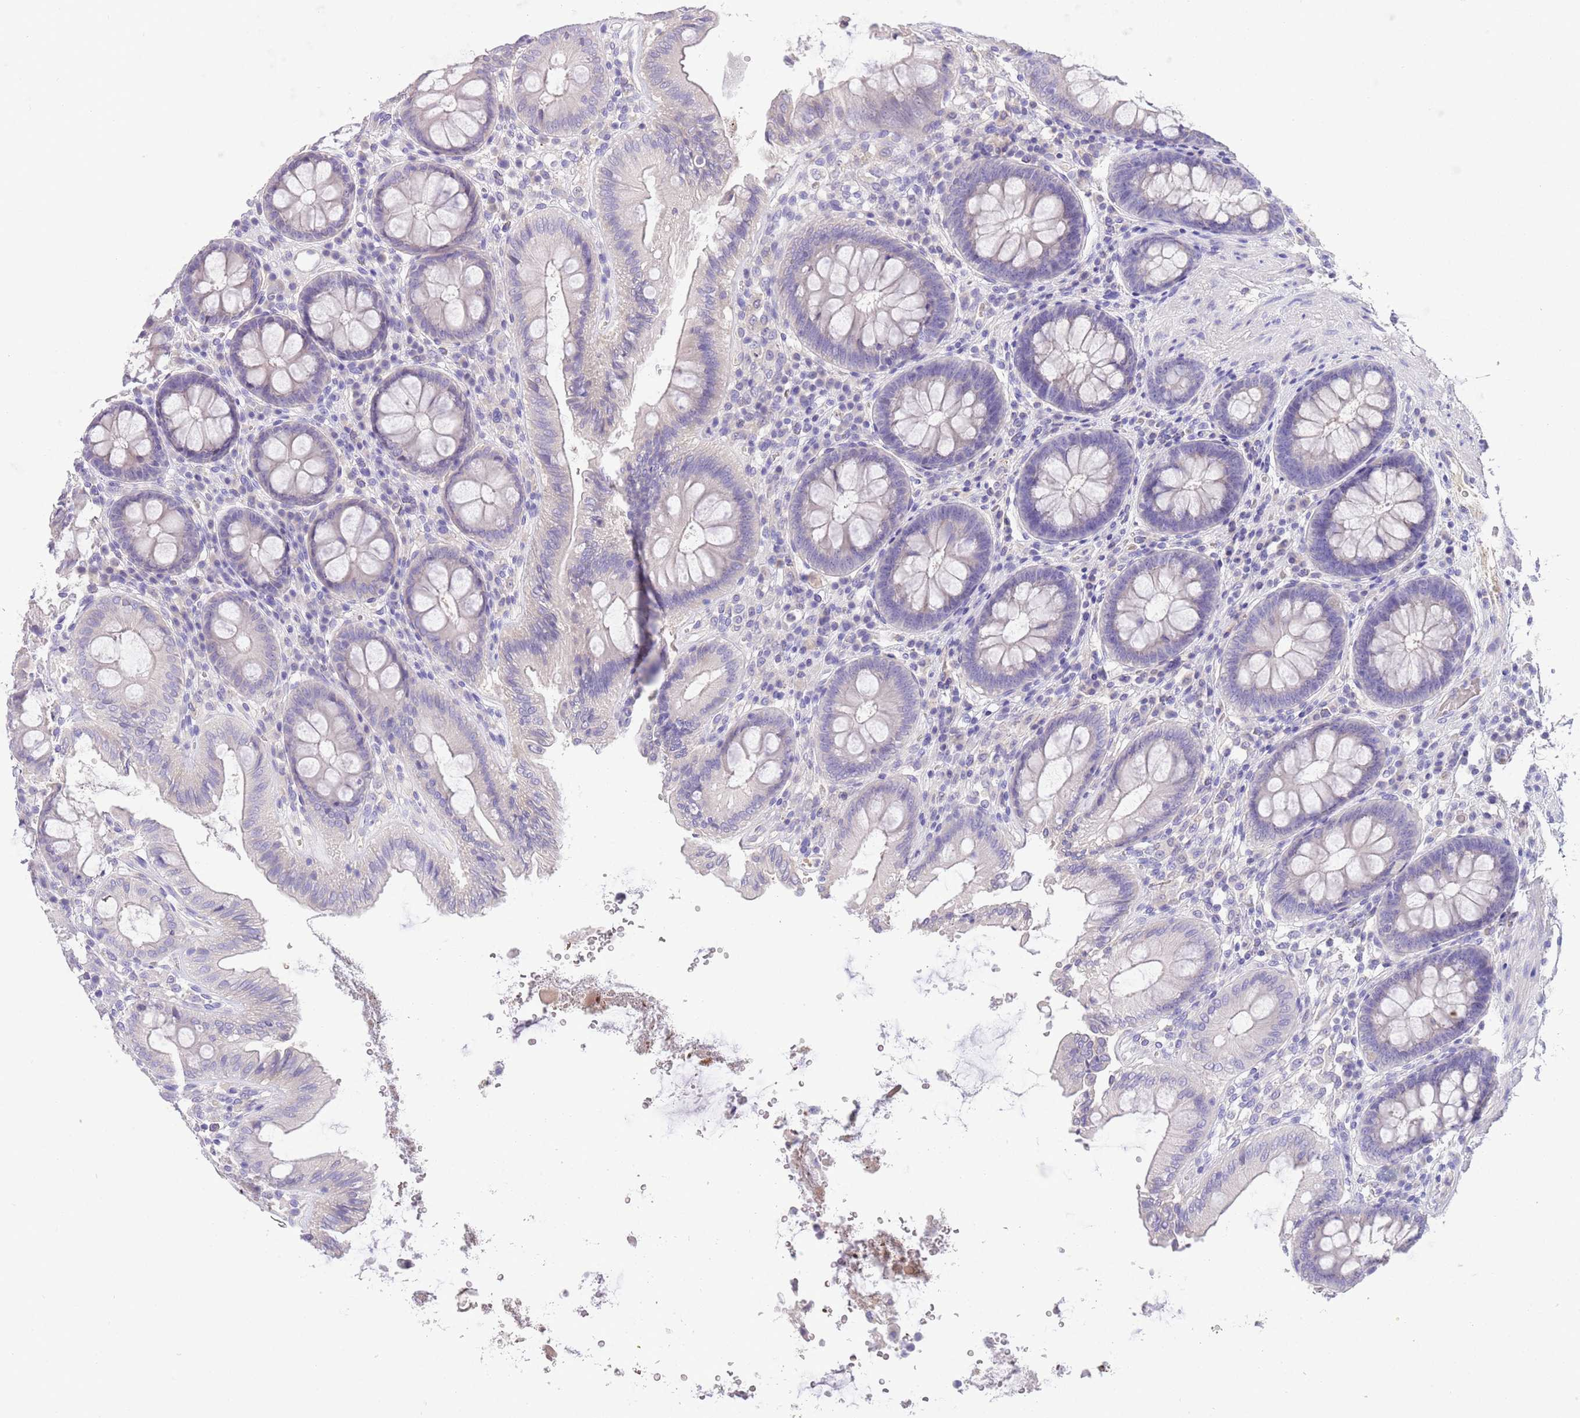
{"staining": {"intensity": "negative", "quantity": "none", "location": "none"}, "tissue": "colon", "cell_type": "Endothelial cells", "image_type": "normal", "snomed": [{"axis": "morphology", "description": "Normal tissue, NOS"}, {"axis": "topography", "description": "Colon"}], "caption": "High magnification brightfield microscopy of unremarkable colon stained with DAB (3,3'-diaminobenzidine) (brown) and counterstained with hematoxylin (blue): endothelial cells show no significant expression.", "gene": "SFTPA1", "patient": {"sex": "male", "age": 84}}